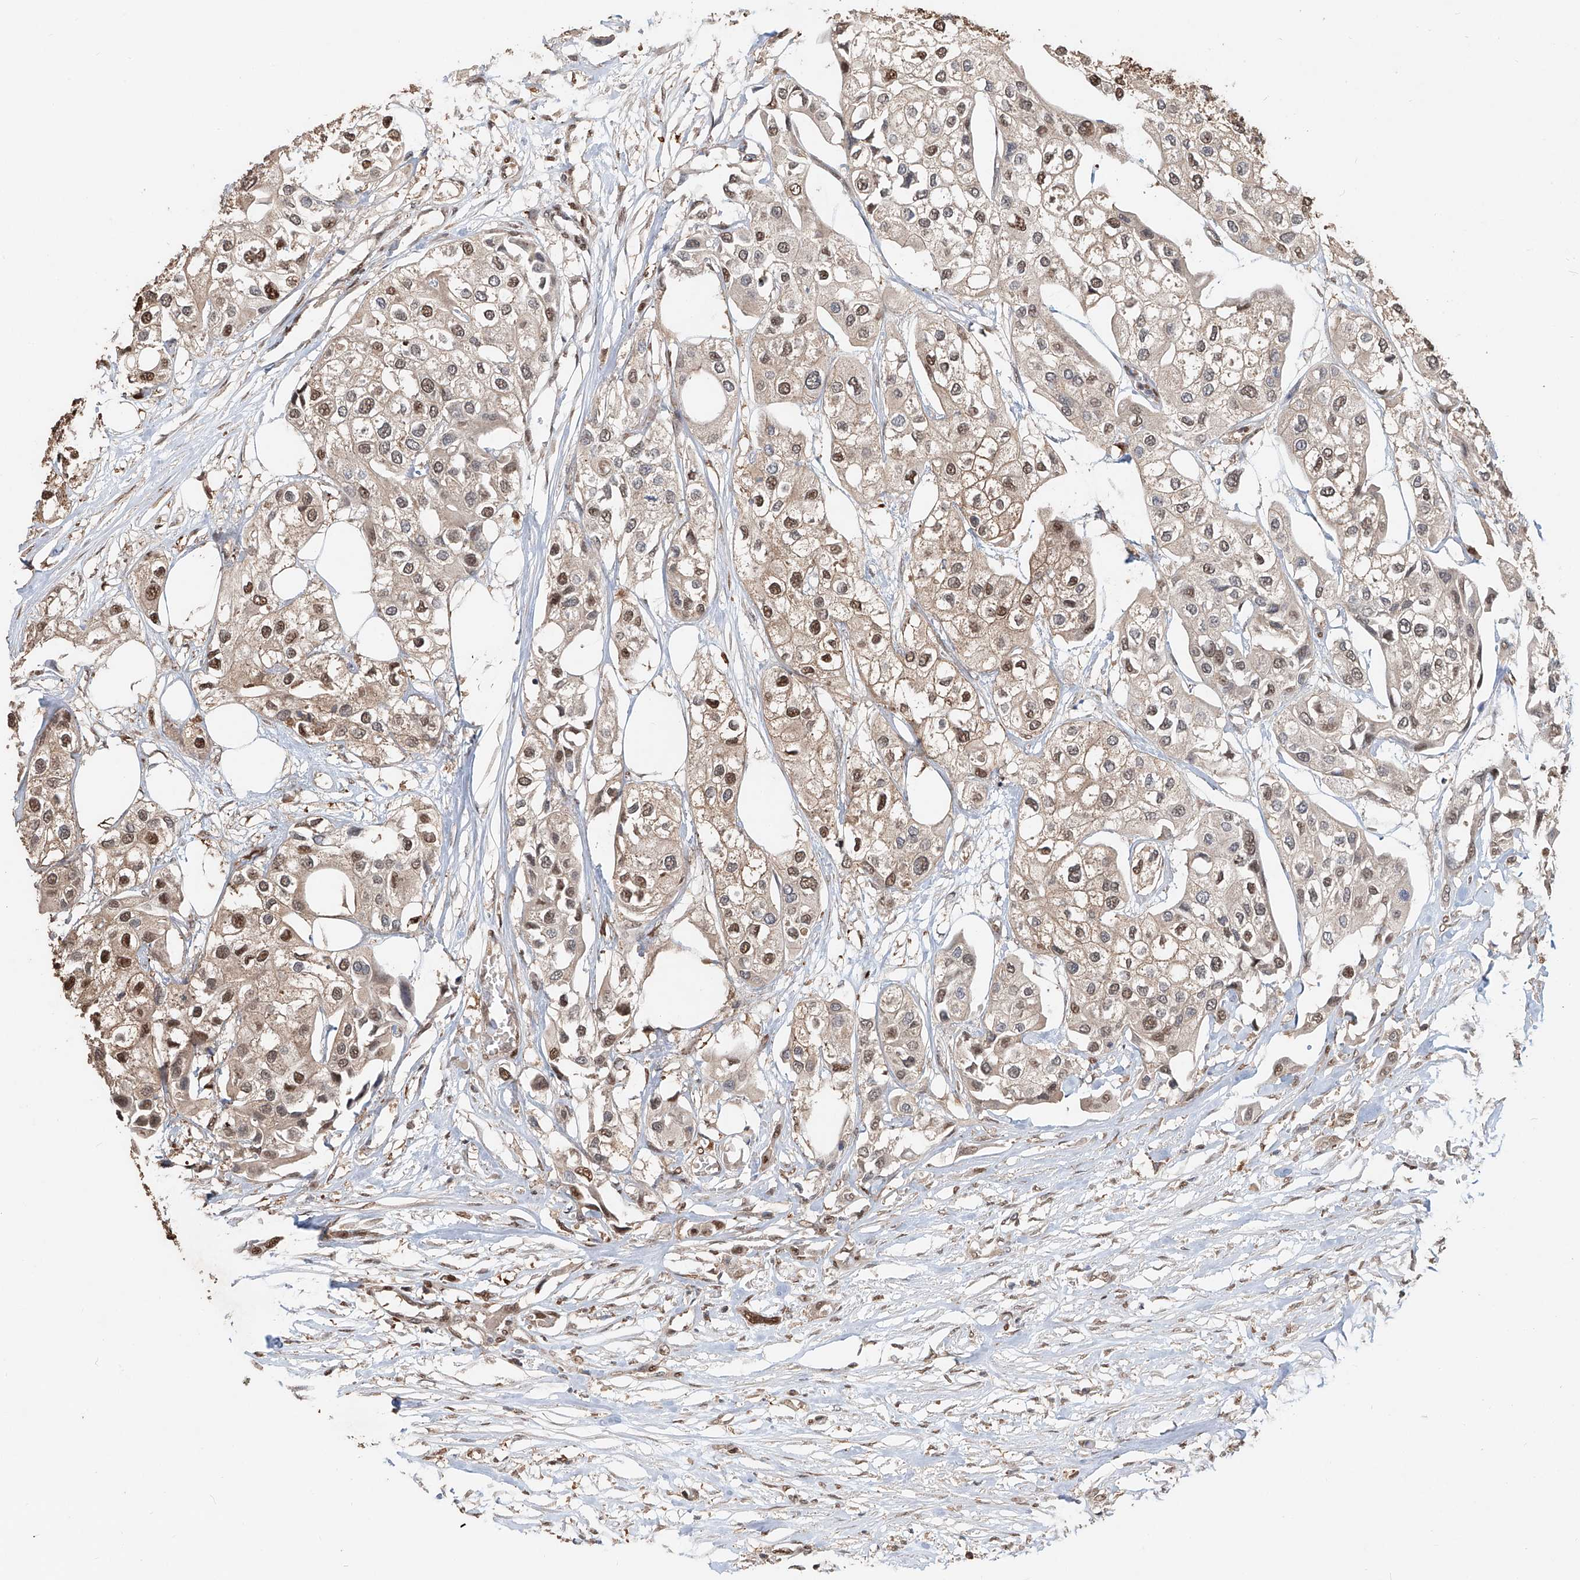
{"staining": {"intensity": "moderate", "quantity": "25%-75%", "location": "nuclear"}, "tissue": "urothelial cancer", "cell_type": "Tumor cells", "image_type": "cancer", "snomed": [{"axis": "morphology", "description": "Urothelial carcinoma, High grade"}, {"axis": "topography", "description": "Urinary bladder"}], "caption": "DAB immunohistochemical staining of high-grade urothelial carcinoma shows moderate nuclear protein expression in approximately 25%-75% of tumor cells. (brown staining indicates protein expression, while blue staining denotes nuclei).", "gene": "RMND1", "patient": {"sex": "male", "age": 64}}